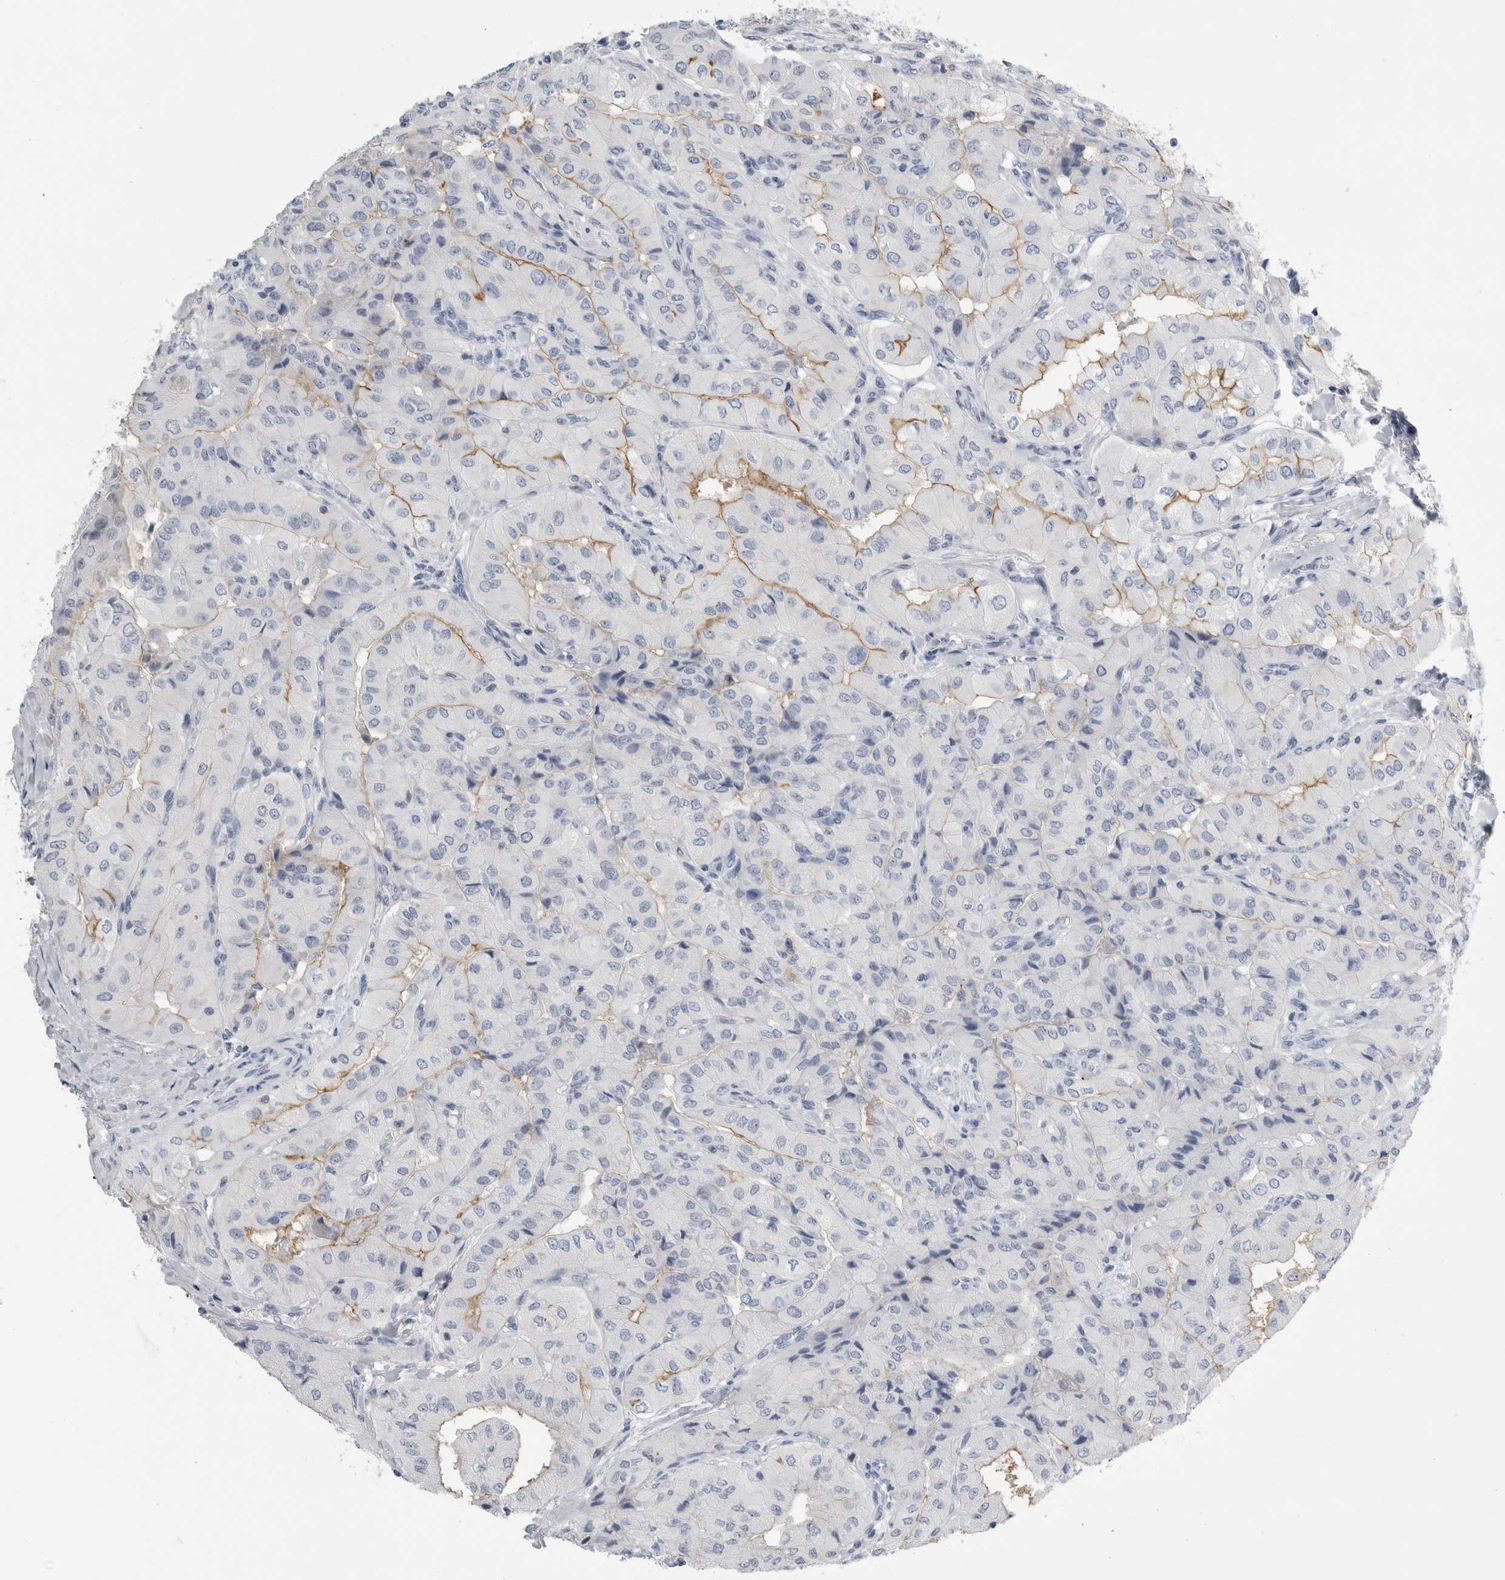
{"staining": {"intensity": "weak", "quantity": "<25%", "location": "cytoplasmic/membranous"}, "tissue": "thyroid cancer", "cell_type": "Tumor cells", "image_type": "cancer", "snomed": [{"axis": "morphology", "description": "Papillary adenocarcinoma, NOS"}, {"axis": "topography", "description": "Thyroid gland"}], "caption": "Immunohistochemistry of thyroid papillary adenocarcinoma shows no staining in tumor cells. (Stains: DAB IHC with hematoxylin counter stain, Microscopy: brightfield microscopy at high magnification).", "gene": "ANKFY1", "patient": {"sex": "female", "age": 59}}